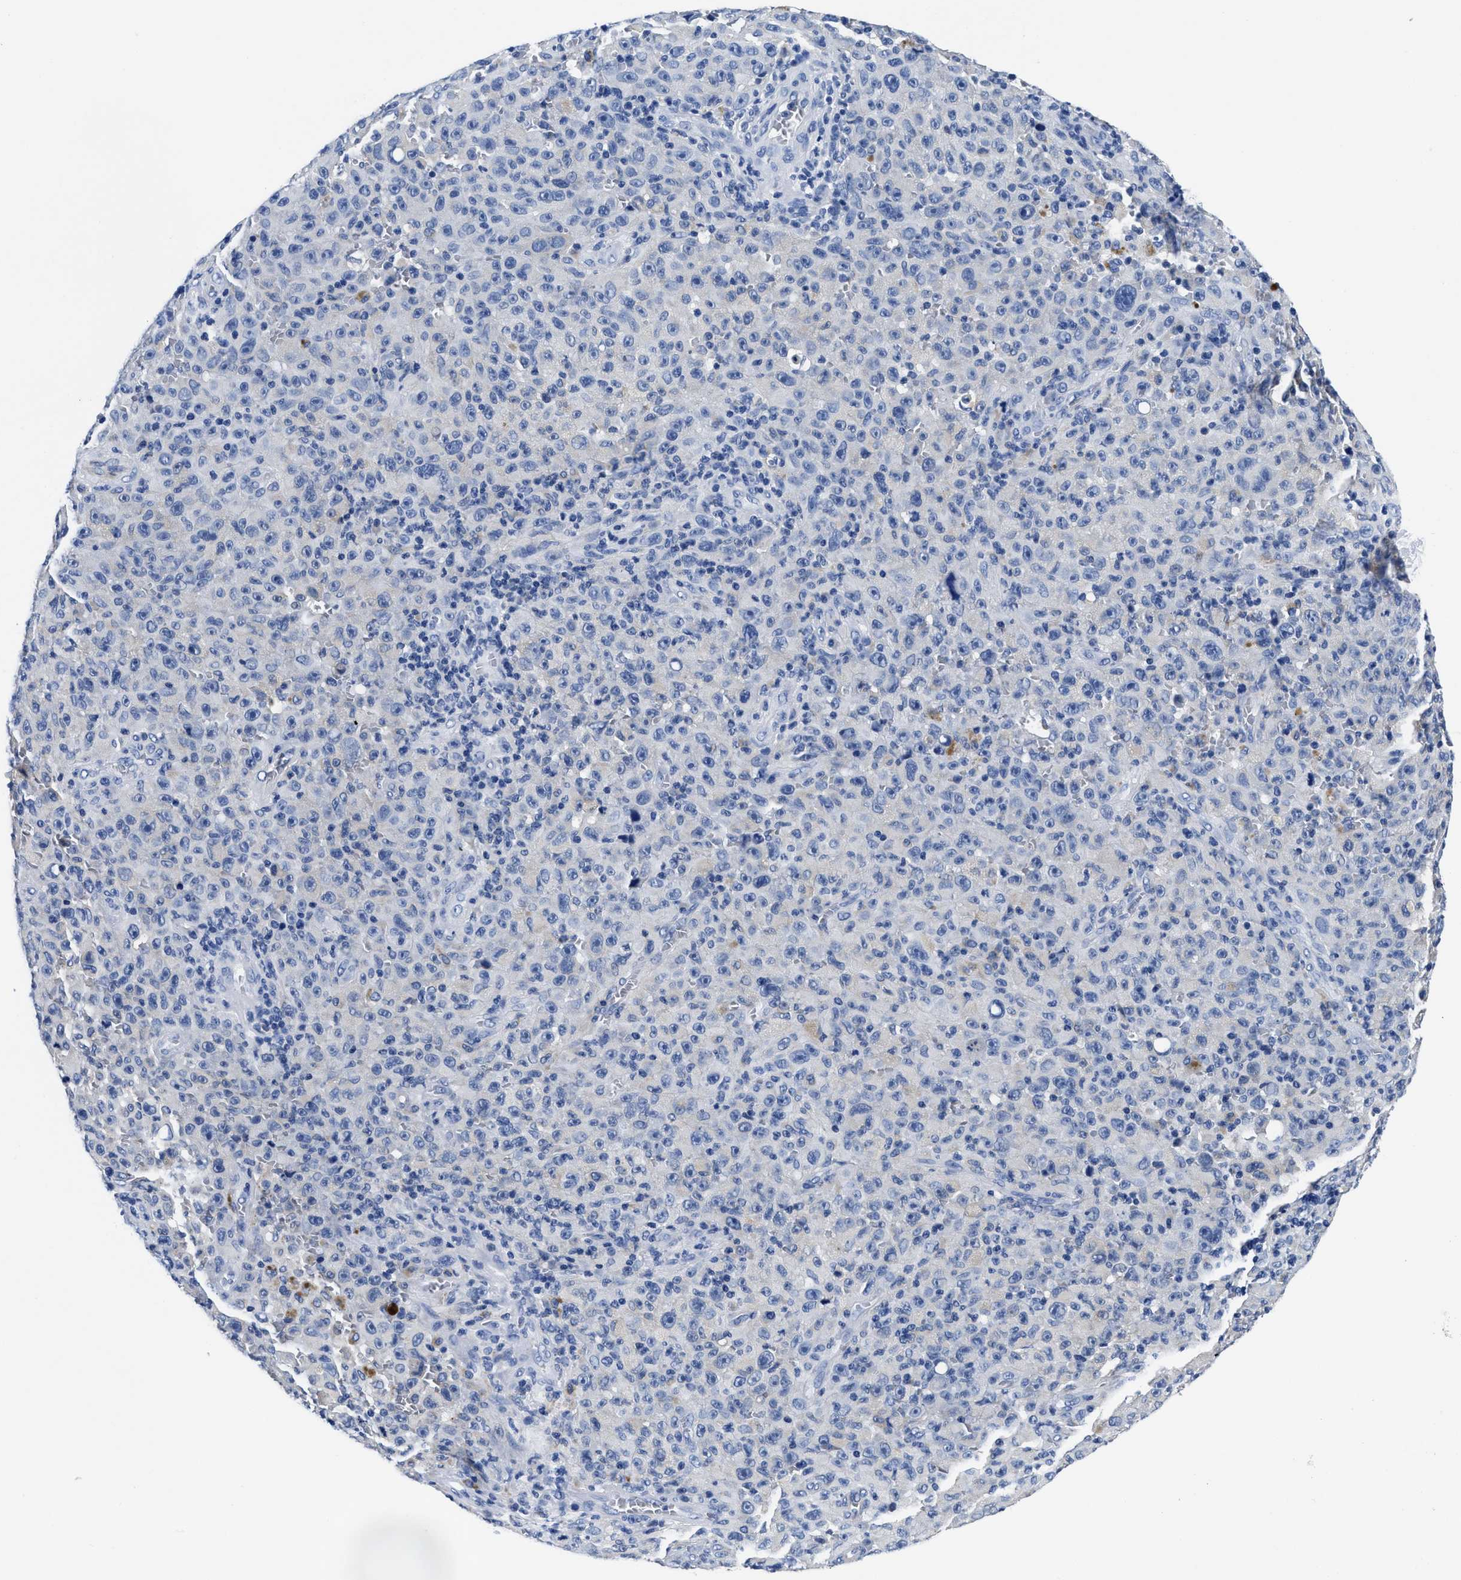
{"staining": {"intensity": "negative", "quantity": "none", "location": "none"}, "tissue": "melanoma", "cell_type": "Tumor cells", "image_type": "cancer", "snomed": [{"axis": "morphology", "description": "Malignant melanoma, NOS"}, {"axis": "topography", "description": "Skin"}], "caption": "A high-resolution image shows immunohistochemistry (IHC) staining of melanoma, which displays no significant positivity in tumor cells.", "gene": "SLC35F1", "patient": {"sex": "female", "age": 82}}